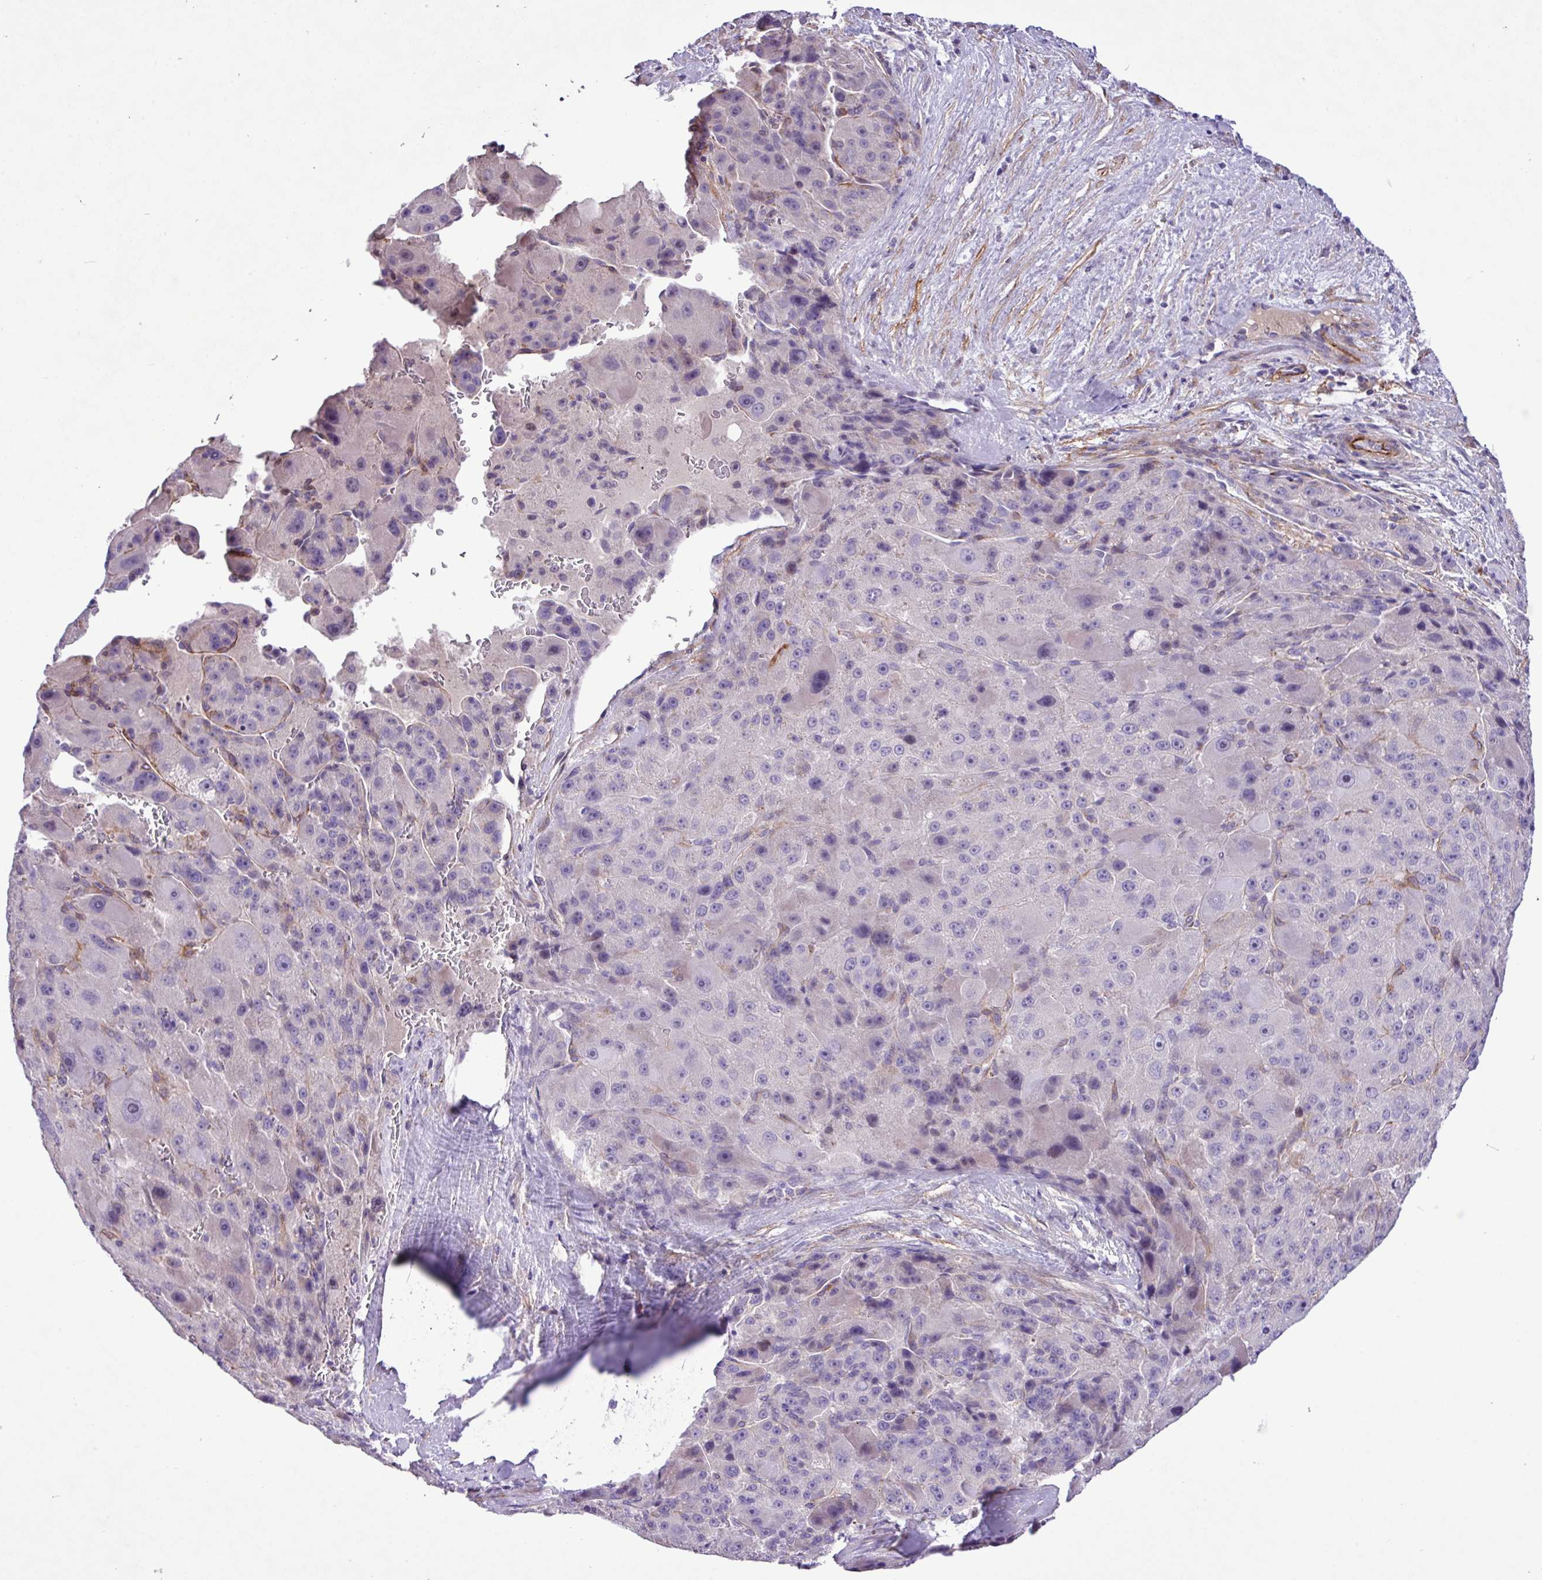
{"staining": {"intensity": "negative", "quantity": "none", "location": "none"}, "tissue": "liver cancer", "cell_type": "Tumor cells", "image_type": "cancer", "snomed": [{"axis": "morphology", "description": "Carcinoma, Hepatocellular, NOS"}, {"axis": "topography", "description": "Liver"}], "caption": "Hepatocellular carcinoma (liver) stained for a protein using immunohistochemistry exhibits no positivity tumor cells.", "gene": "CD248", "patient": {"sex": "male", "age": 76}}